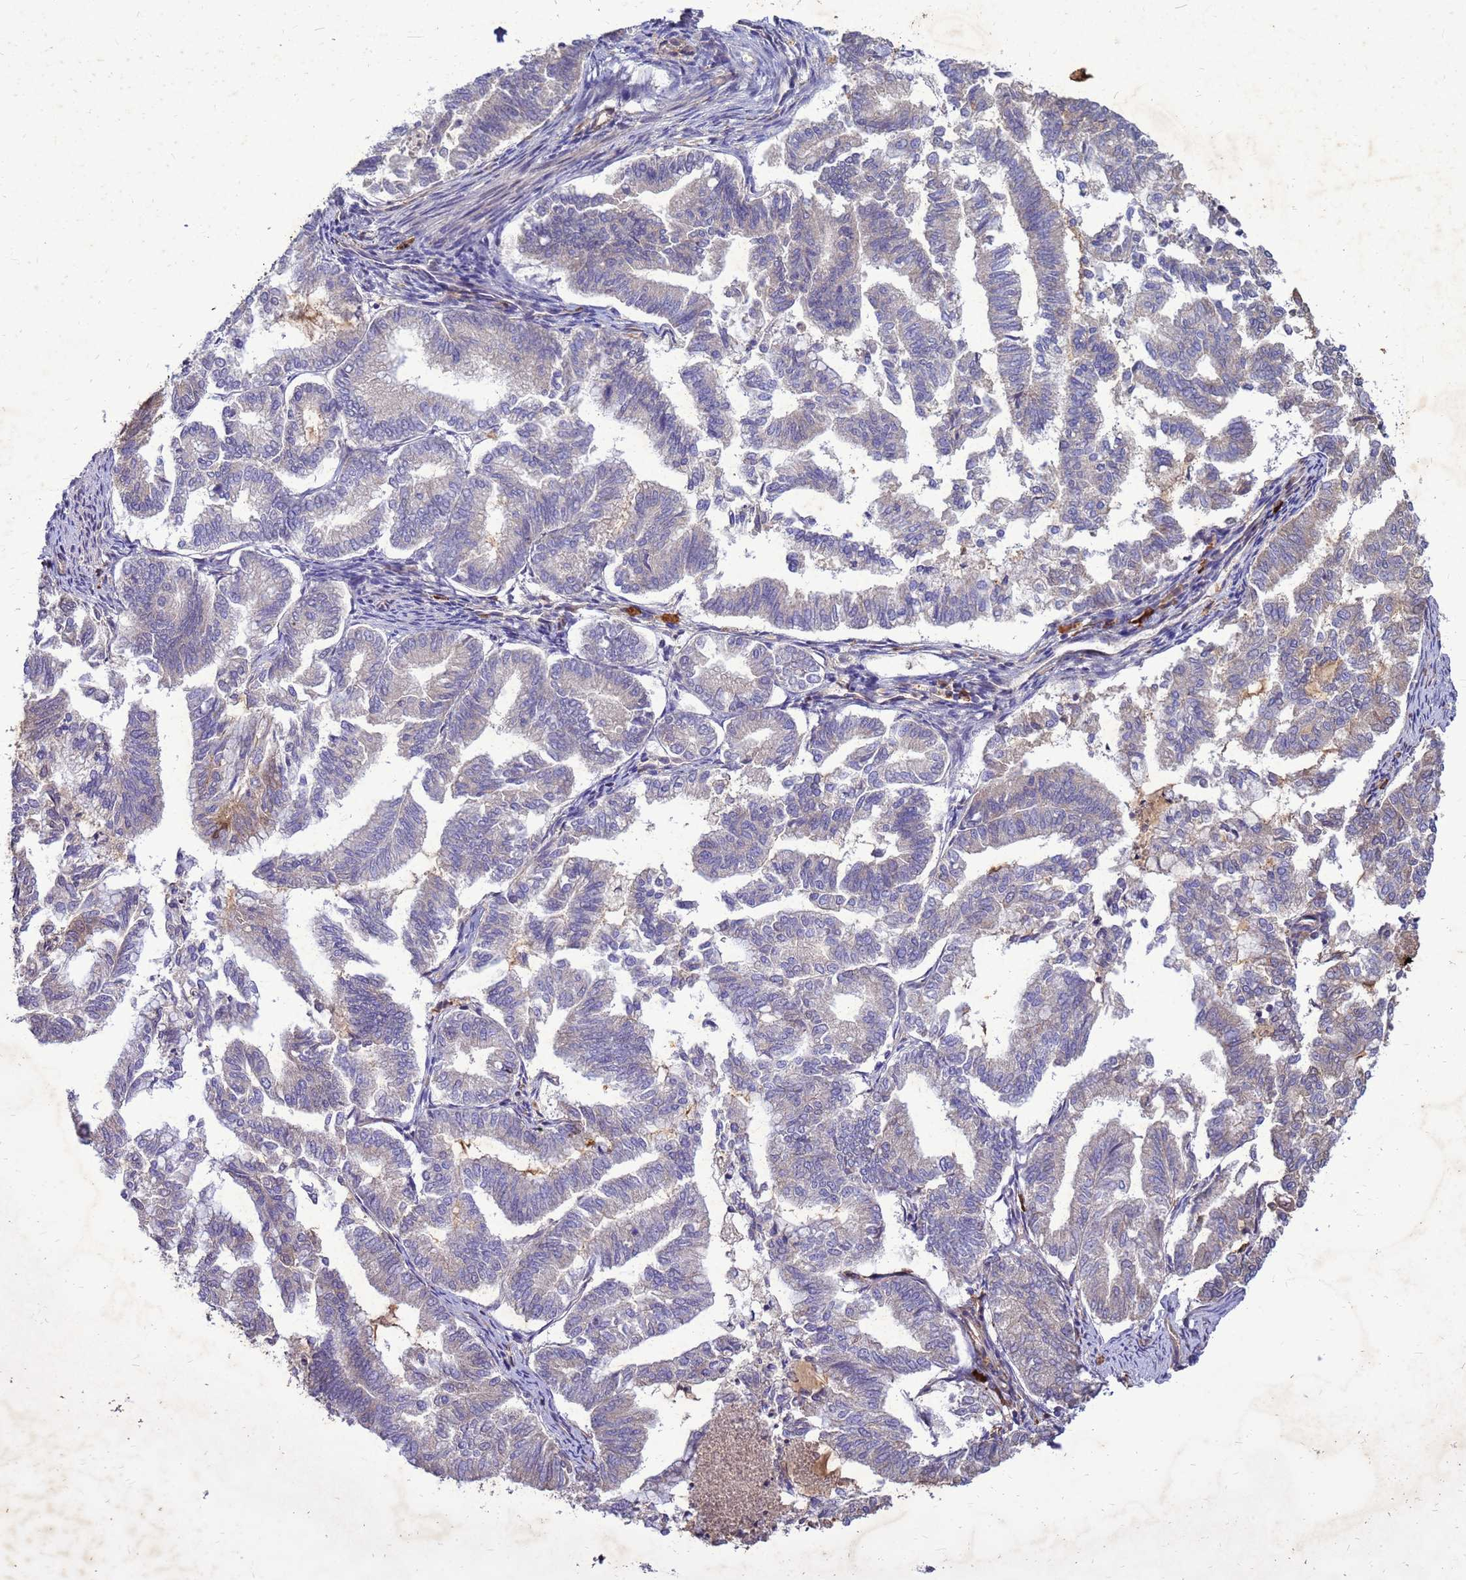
{"staining": {"intensity": "negative", "quantity": "none", "location": "none"}, "tissue": "endometrial cancer", "cell_type": "Tumor cells", "image_type": "cancer", "snomed": [{"axis": "morphology", "description": "Adenocarcinoma, NOS"}, {"axis": "topography", "description": "Endometrium"}], "caption": "A micrograph of human endometrial cancer (adenocarcinoma) is negative for staining in tumor cells.", "gene": "RNF215", "patient": {"sex": "female", "age": 79}}